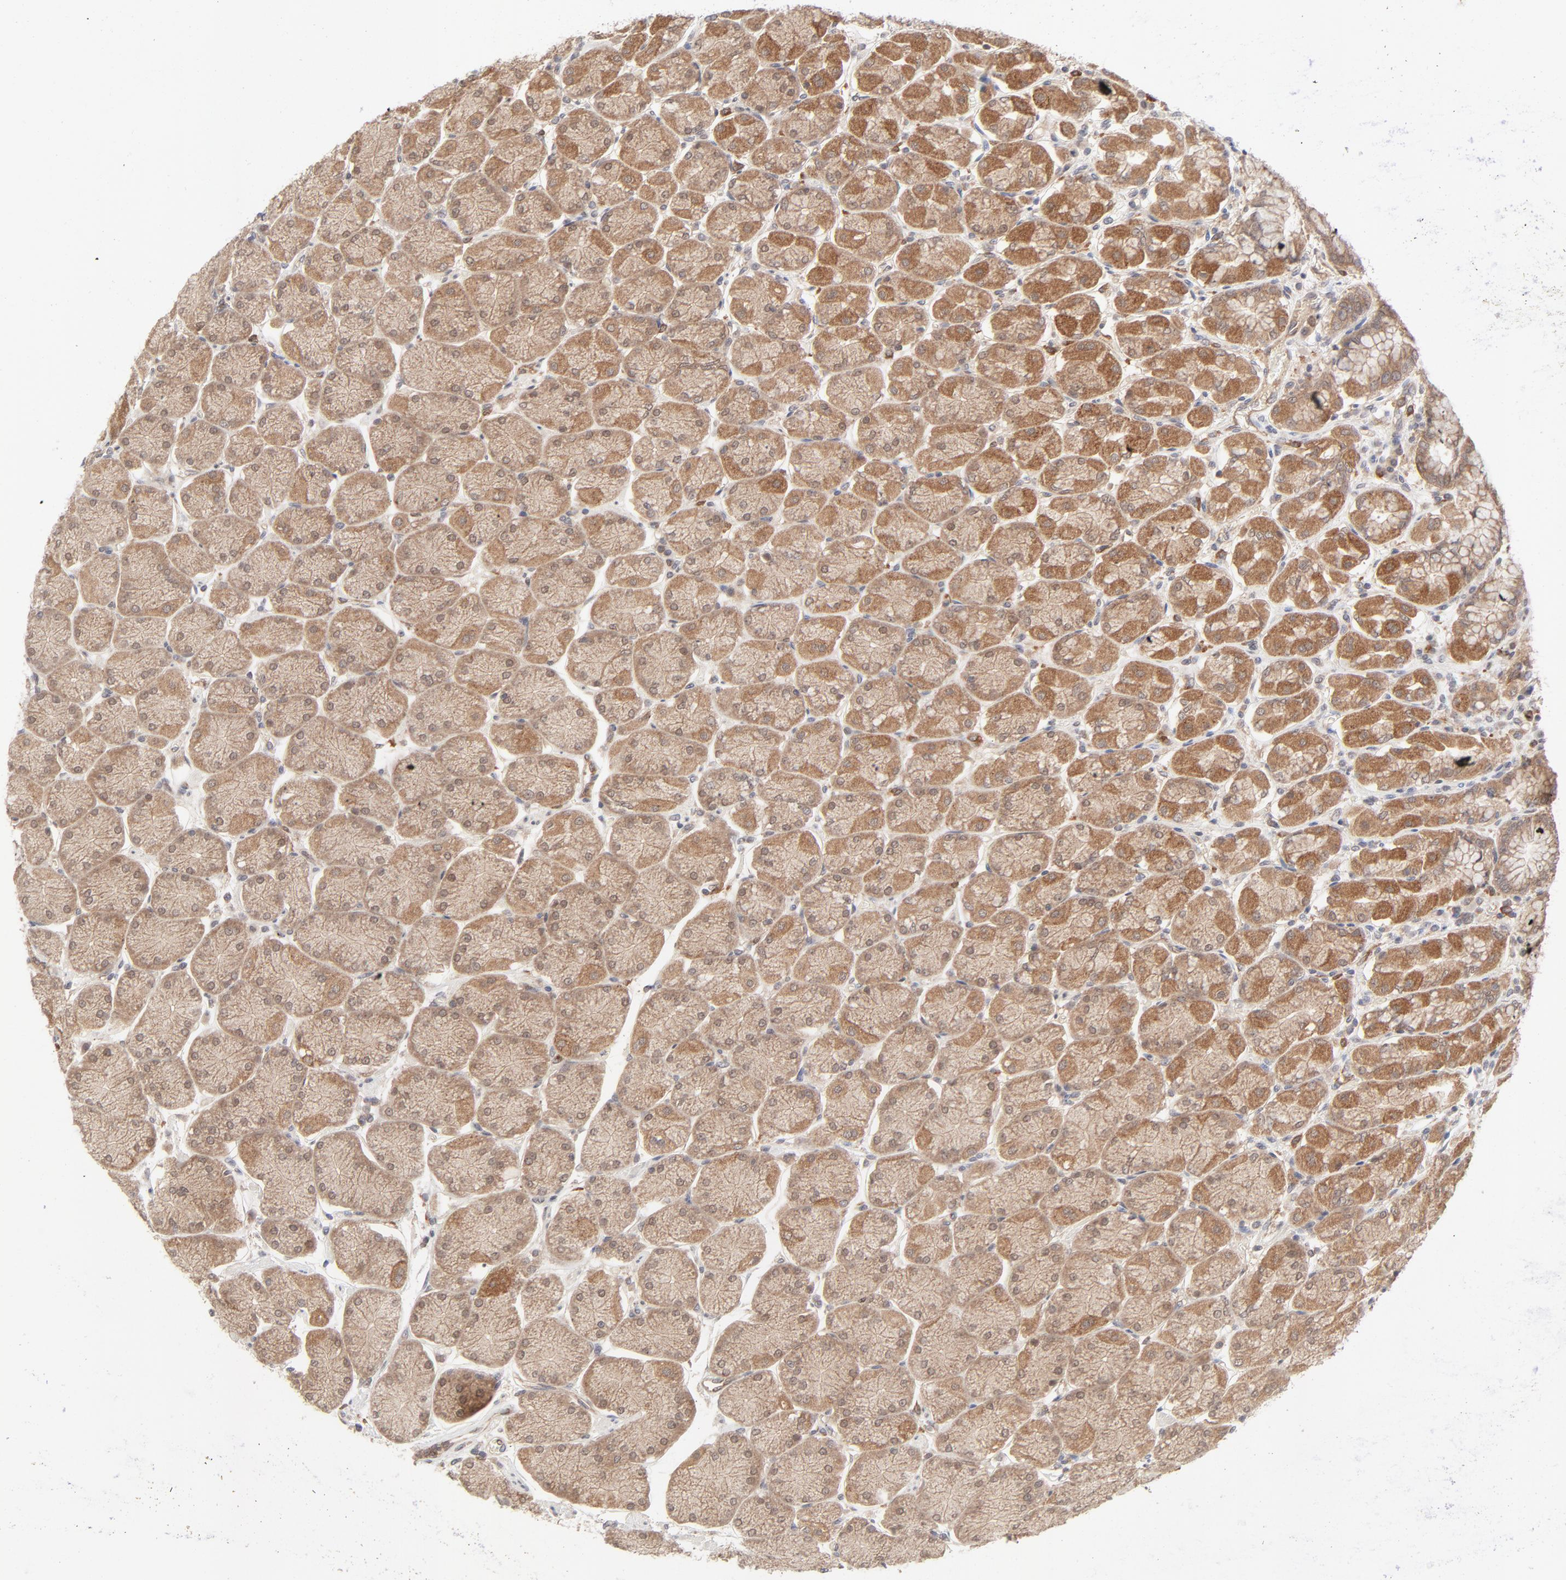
{"staining": {"intensity": "moderate", "quantity": ">75%", "location": "cytoplasmic/membranous"}, "tissue": "stomach", "cell_type": "Glandular cells", "image_type": "normal", "snomed": [{"axis": "morphology", "description": "Normal tissue, NOS"}, {"axis": "topography", "description": "Stomach, upper"}, {"axis": "topography", "description": "Stomach"}], "caption": "Stomach stained for a protein (brown) displays moderate cytoplasmic/membranous positive expression in approximately >75% of glandular cells.", "gene": "RAB5C", "patient": {"sex": "male", "age": 76}}